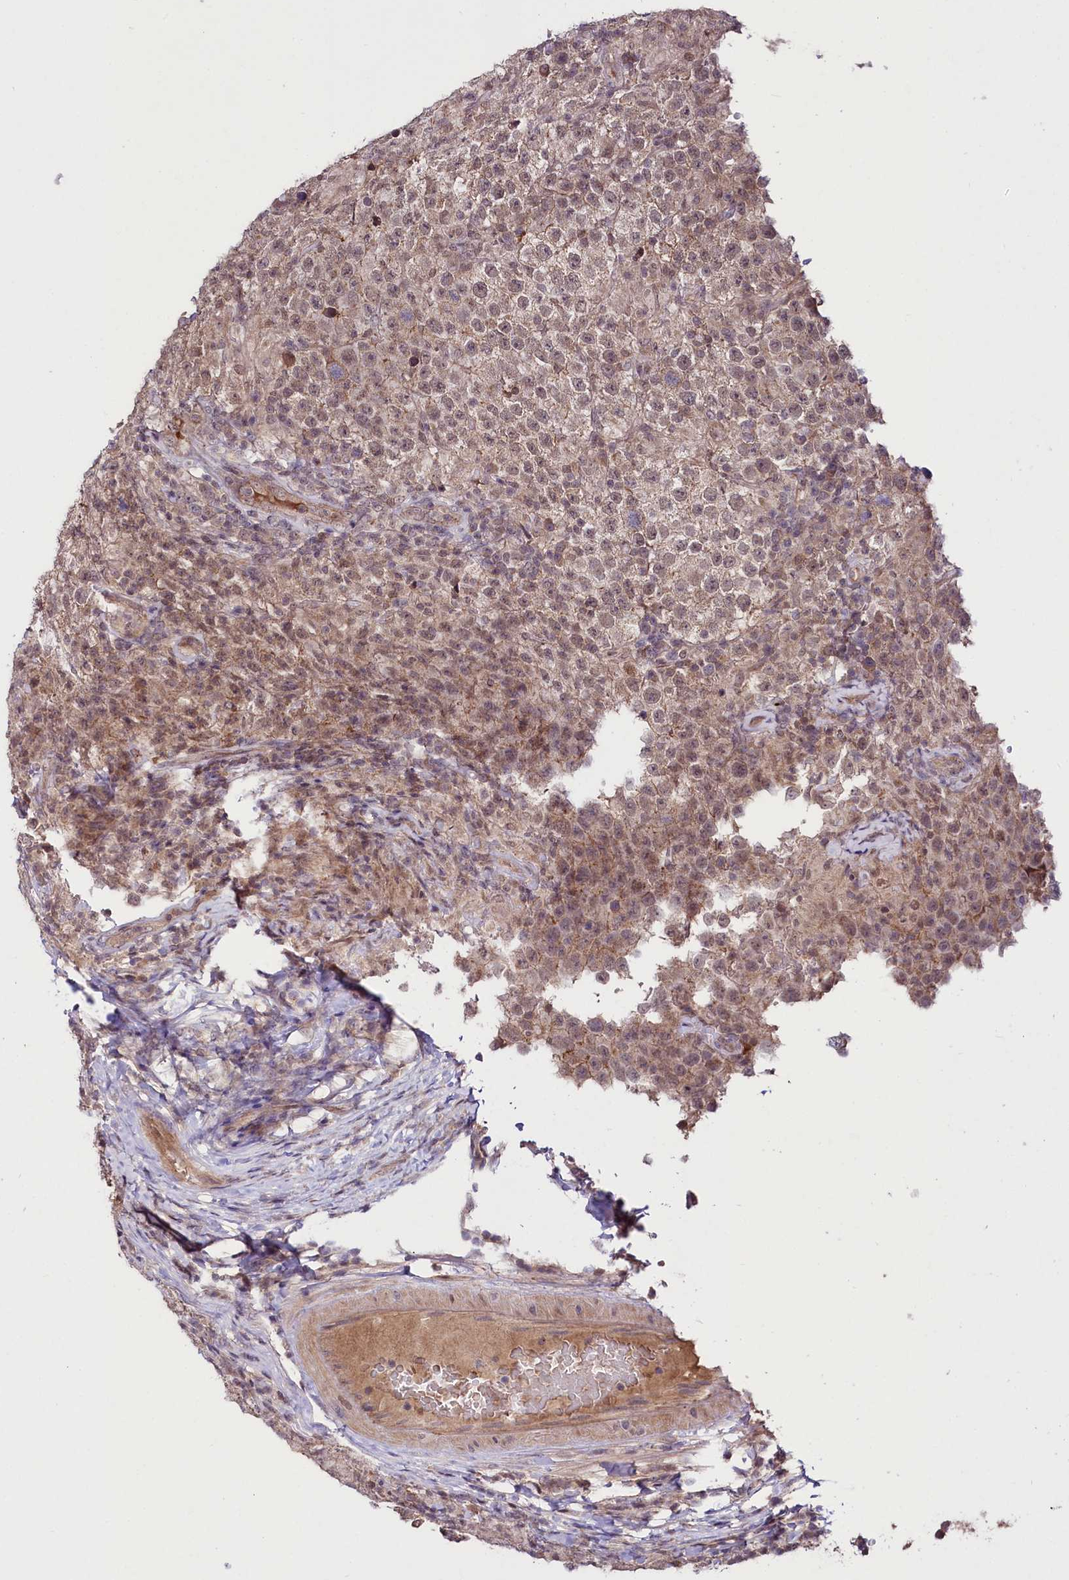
{"staining": {"intensity": "moderate", "quantity": ">75%", "location": "cytoplasmic/membranous,nuclear"}, "tissue": "testis cancer", "cell_type": "Tumor cells", "image_type": "cancer", "snomed": [{"axis": "morphology", "description": "Normal tissue, NOS"}, {"axis": "morphology", "description": "Urothelial carcinoma, High grade"}, {"axis": "morphology", "description": "Seminoma, NOS"}, {"axis": "morphology", "description": "Carcinoma, Embryonal, NOS"}, {"axis": "topography", "description": "Urinary bladder"}, {"axis": "topography", "description": "Testis"}], "caption": "A brown stain labels moderate cytoplasmic/membranous and nuclear staining of a protein in human embryonal carcinoma (testis) tumor cells. (Stains: DAB (3,3'-diaminobenzidine) in brown, nuclei in blue, Microscopy: brightfield microscopy at high magnification).", "gene": "TAFAZZIN", "patient": {"sex": "male", "age": 41}}